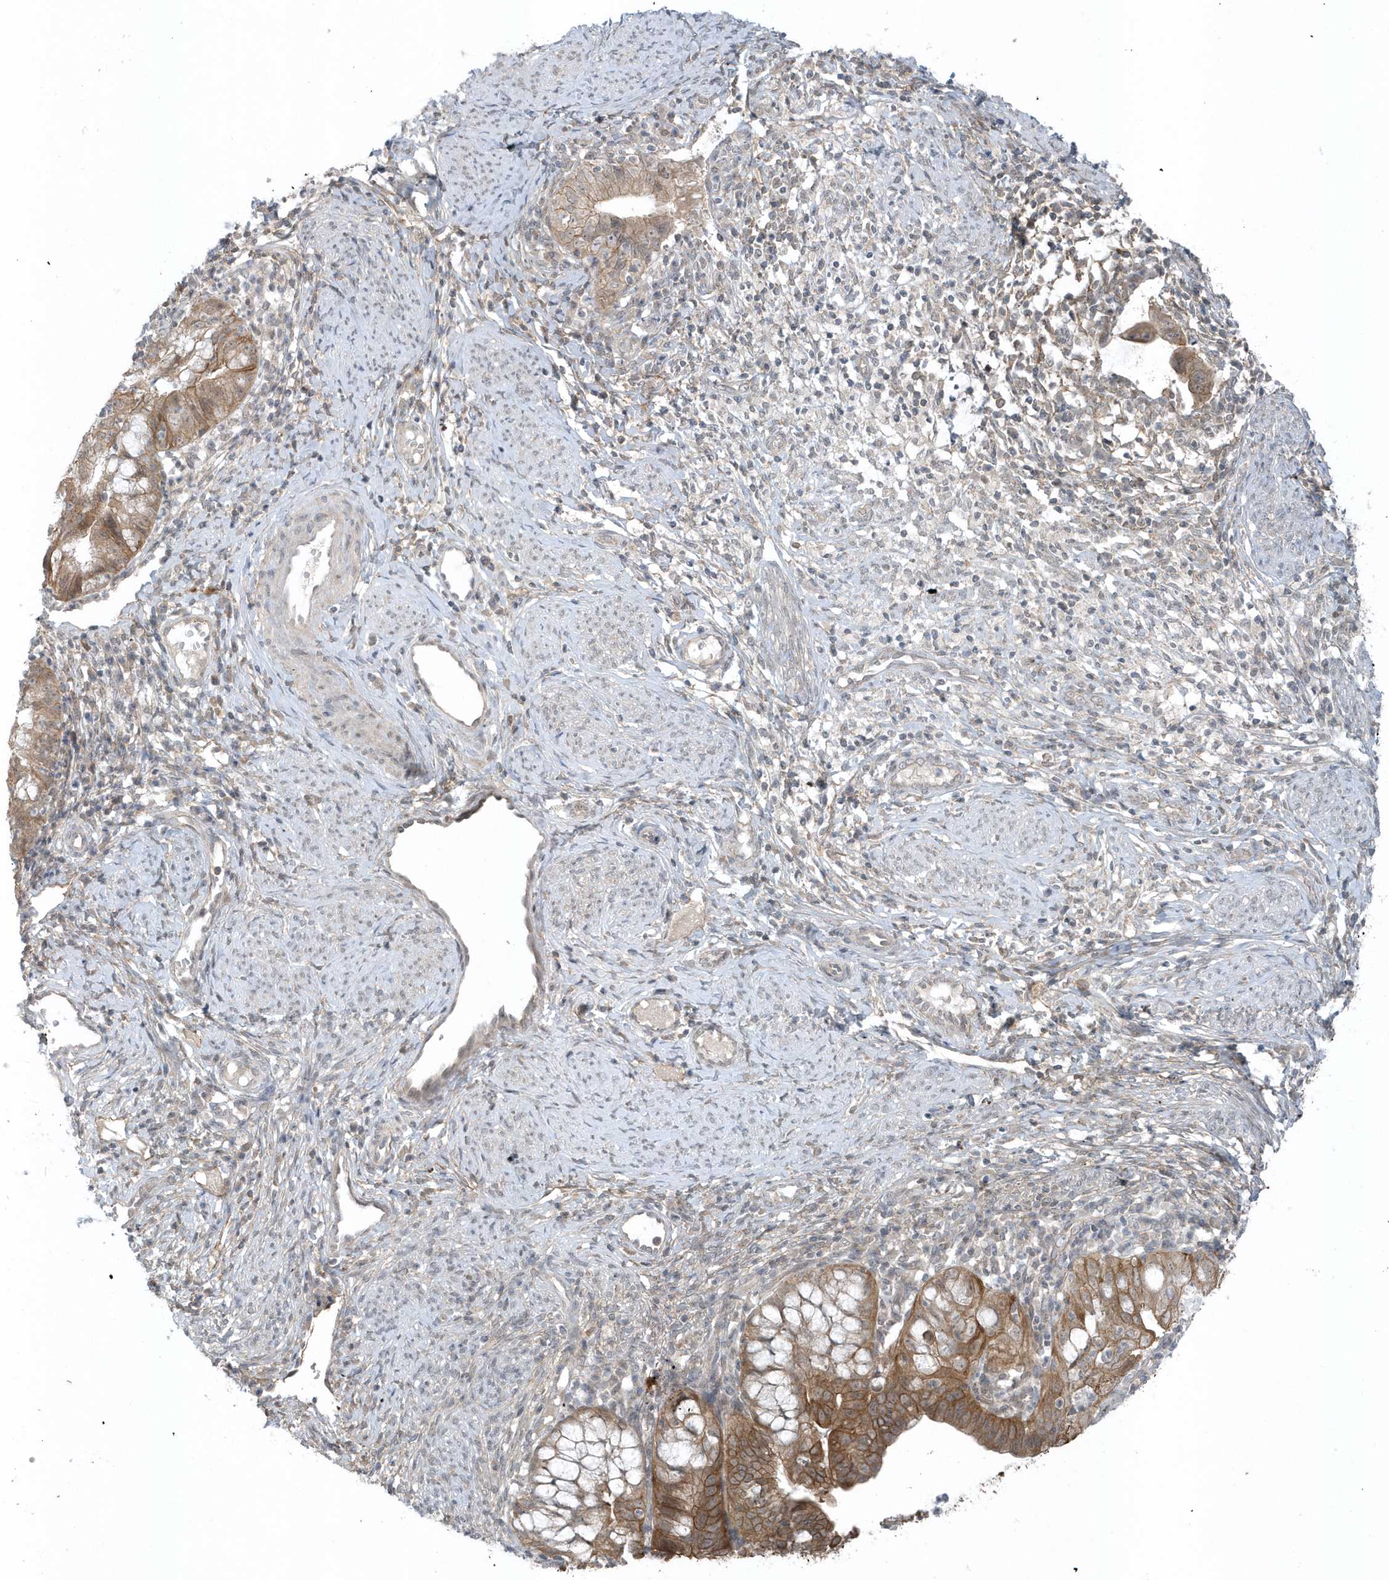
{"staining": {"intensity": "moderate", "quantity": ">75%", "location": "cytoplasmic/membranous"}, "tissue": "cervical cancer", "cell_type": "Tumor cells", "image_type": "cancer", "snomed": [{"axis": "morphology", "description": "Adenocarcinoma, NOS"}, {"axis": "topography", "description": "Cervix"}], "caption": "Cervical cancer (adenocarcinoma) stained with a brown dye demonstrates moderate cytoplasmic/membranous positive staining in about >75% of tumor cells.", "gene": "PARD3B", "patient": {"sex": "female", "age": 36}}